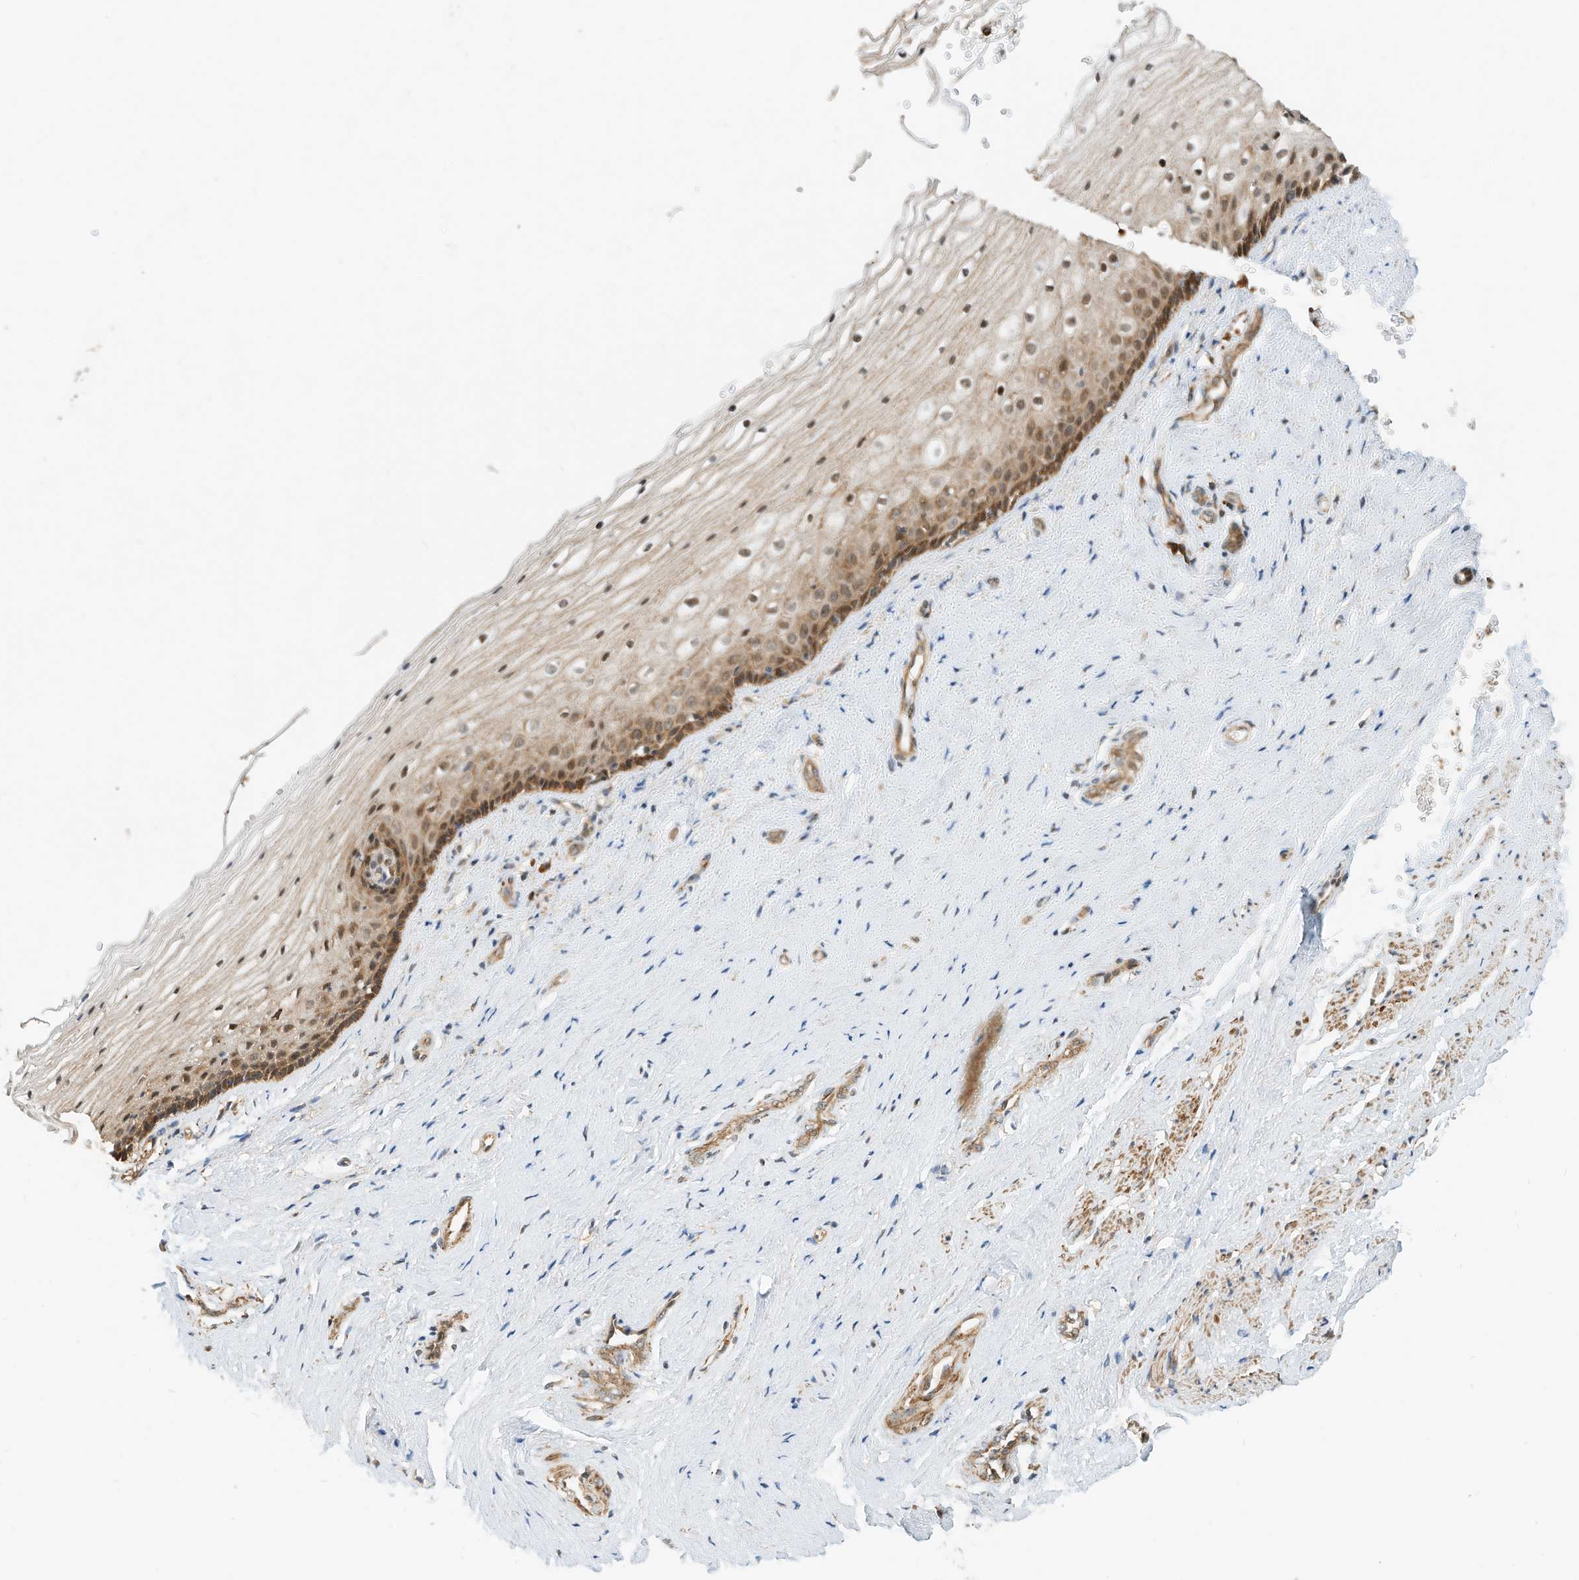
{"staining": {"intensity": "strong", "quantity": "<25%", "location": "cytoplasmic/membranous"}, "tissue": "vagina", "cell_type": "Squamous epithelial cells", "image_type": "normal", "snomed": [{"axis": "morphology", "description": "Normal tissue, NOS"}, {"axis": "topography", "description": "Vagina"}], "caption": "Immunohistochemical staining of benign vagina reveals medium levels of strong cytoplasmic/membranous staining in approximately <25% of squamous epithelial cells.", "gene": "CPAMD8", "patient": {"sex": "female", "age": 46}}